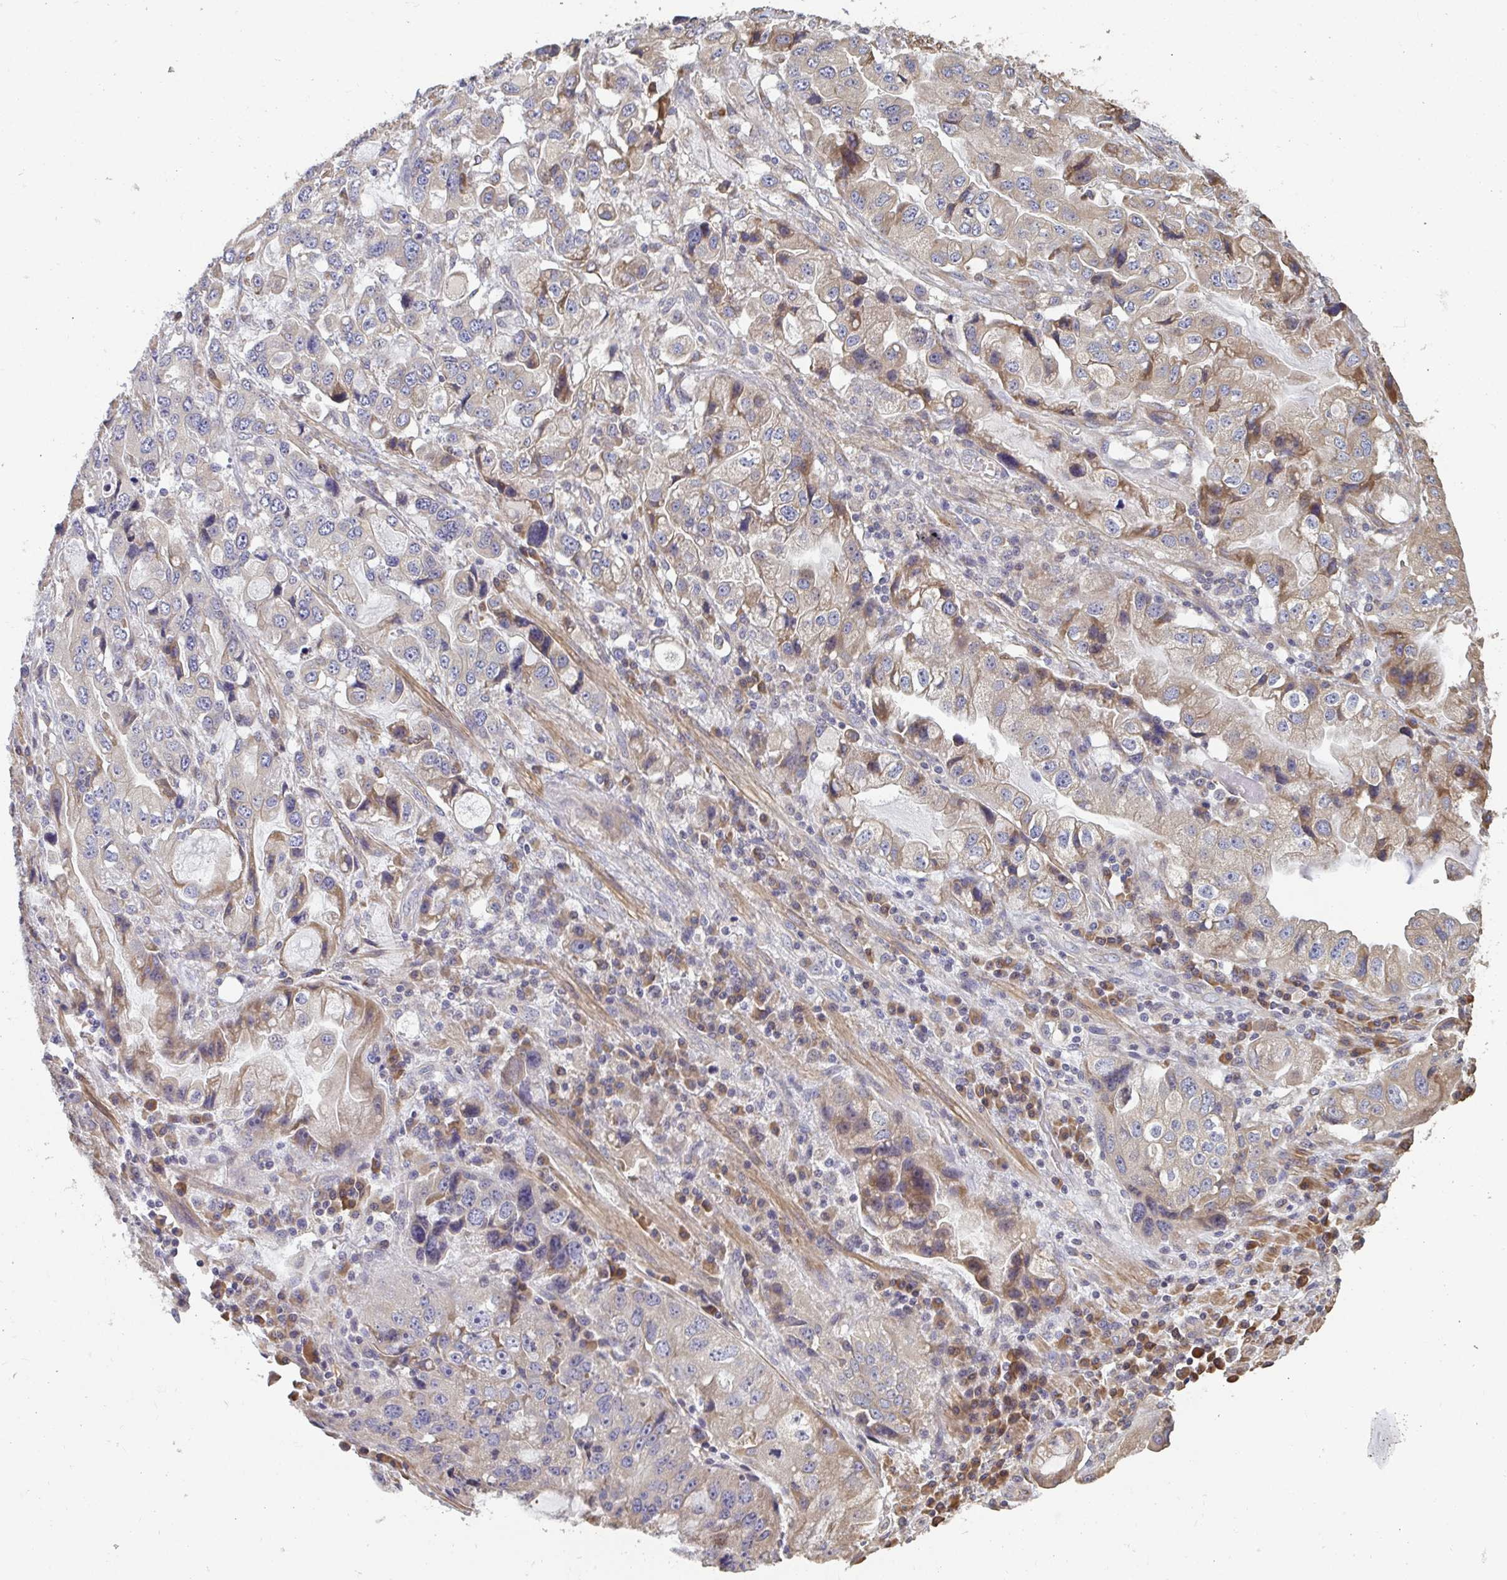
{"staining": {"intensity": "weak", "quantity": "25%-75%", "location": "cytoplasmic/membranous"}, "tissue": "stomach cancer", "cell_type": "Tumor cells", "image_type": "cancer", "snomed": [{"axis": "morphology", "description": "Adenocarcinoma, NOS"}, {"axis": "topography", "description": "Stomach, lower"}], "caption": "Immunohistochemical staining of stomach cancer (adenocarcinoma) exhibits weak cytoplasmic/membranous protein expression in approximately 25%-75% of tumor cells.", "gene": "ZFYVE28", "patient": {"sex": "female", "age": 93}}